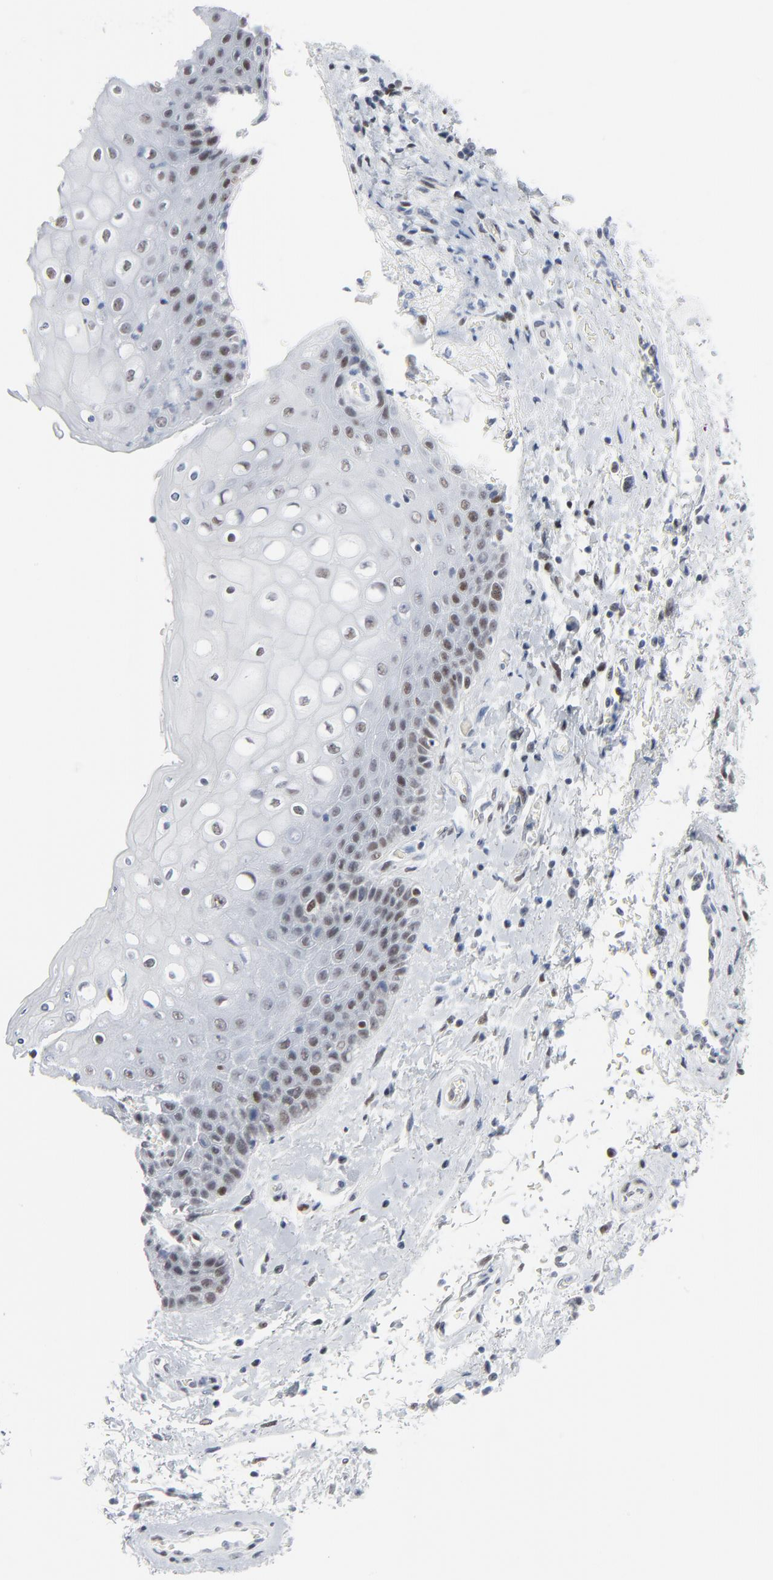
{"staining": {"intensity": "weak", "quantity": "25%-75%", "location": "nuclear"}, "tissue": "skin", "cell_type": "Epidermal cells", "image_type": "normal", "snomed": [{"axis": "morphology", "description": "Normal tissue, NOS"}, {"axis": "topography", "description": "Anal"}], "caption": "A low amount of weak nuclear staining is present in about 25%-75% of epidermal cells in unremarkable skin. The protein is shown in brown color, while the nuclei are stained blue.", "gene": "SIRT1", "patient": {"sex": "female", "age": 46}}